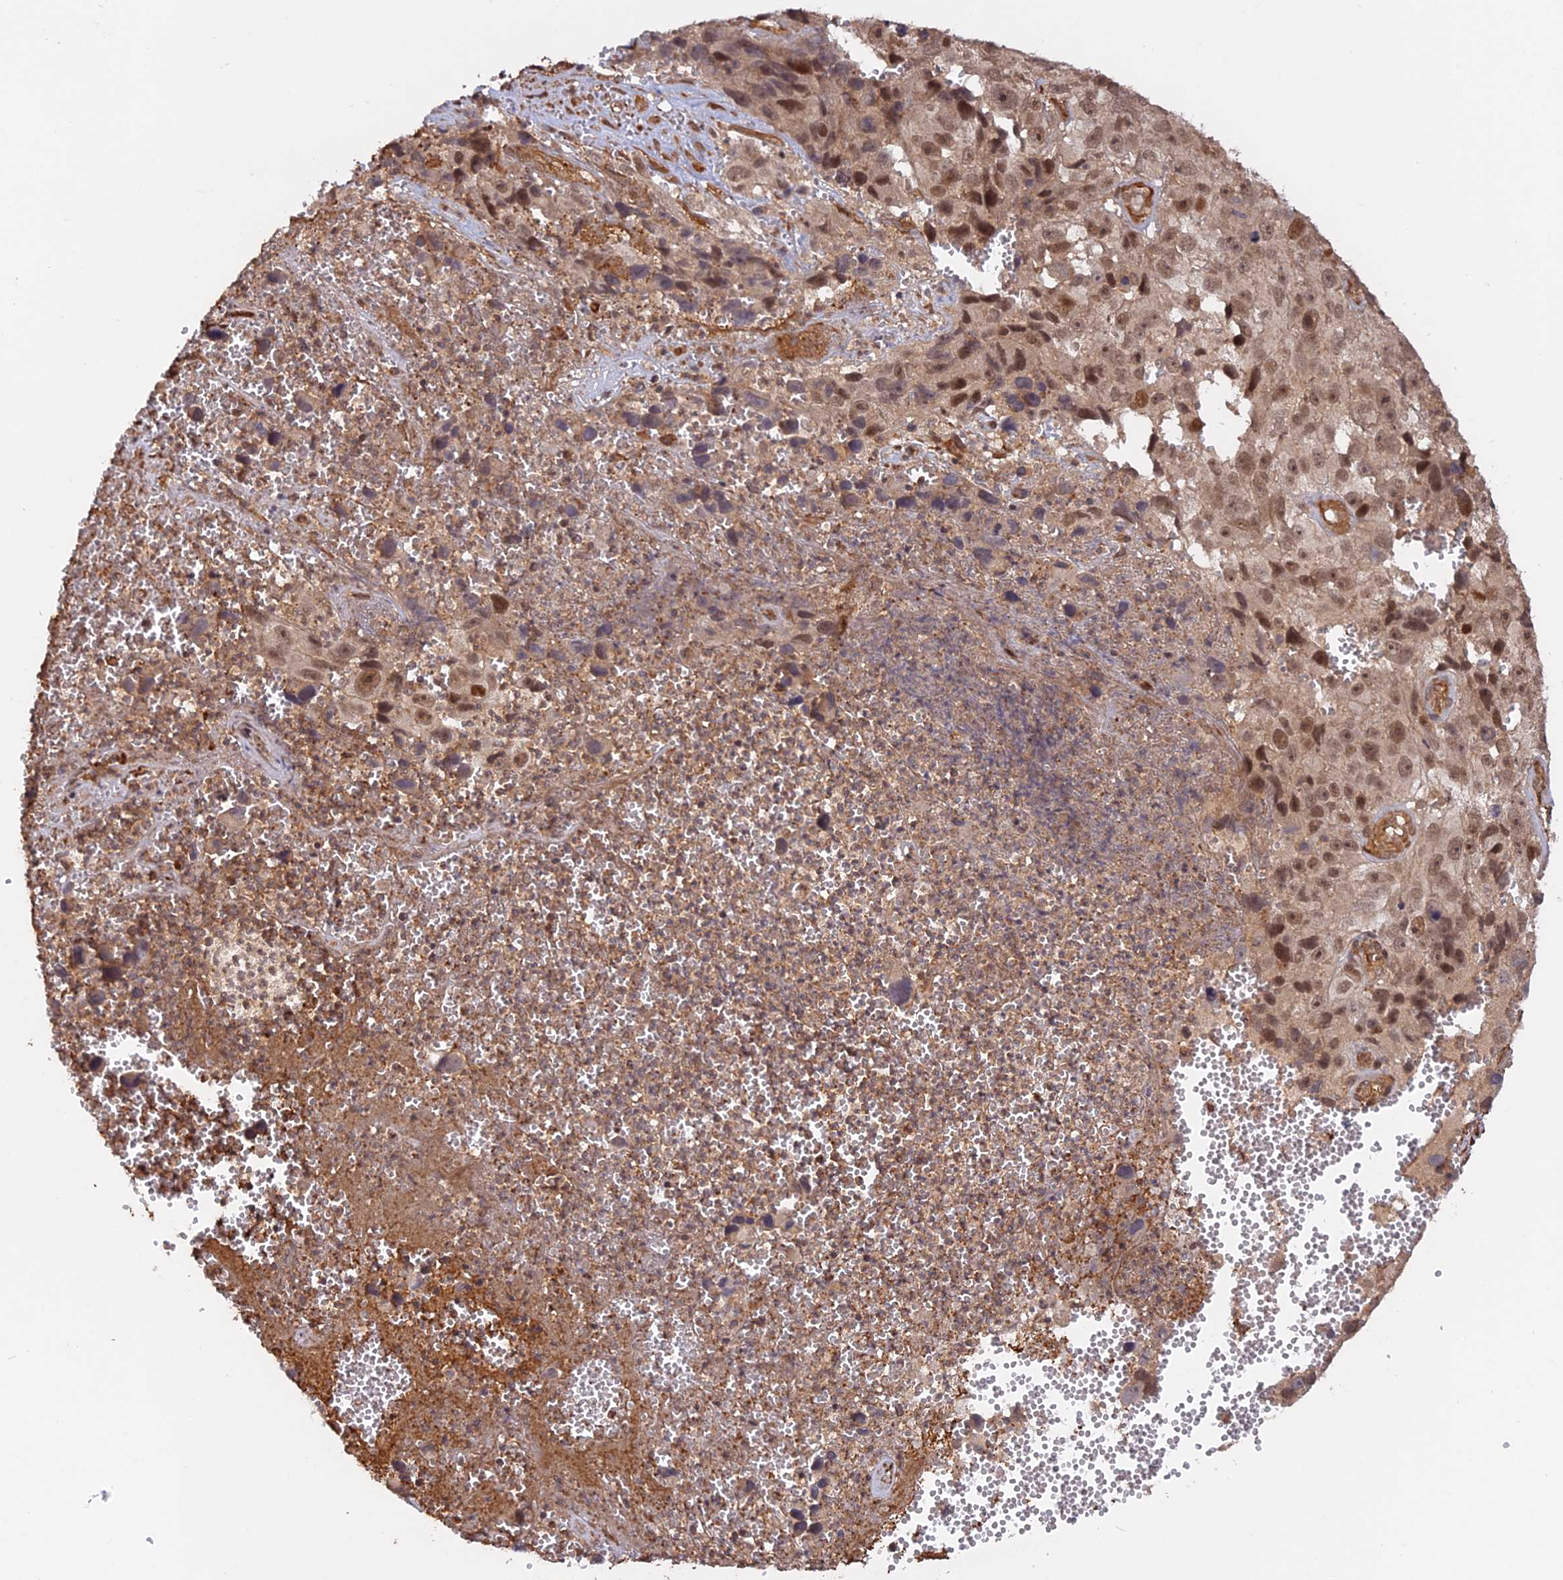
{"staining": {"intensity": "moderate", "quantity": ">75%", "location": "nuclear"}, "tissue": "melanoma", "cell_type": "Tumor cells", "image_type": "cancer", "snomed": [{"axis": "morphology", "description": "Malignant melanoma, NOS"}, {"axis": "topography", "description": "Skin"}], "caption": "Protein staining displays moderate nuclear expression in approximately >75% of tumor cells in malignant melanoma.", "gene": "CCDC174", "patient": {"sex": "male", "age": 84}}